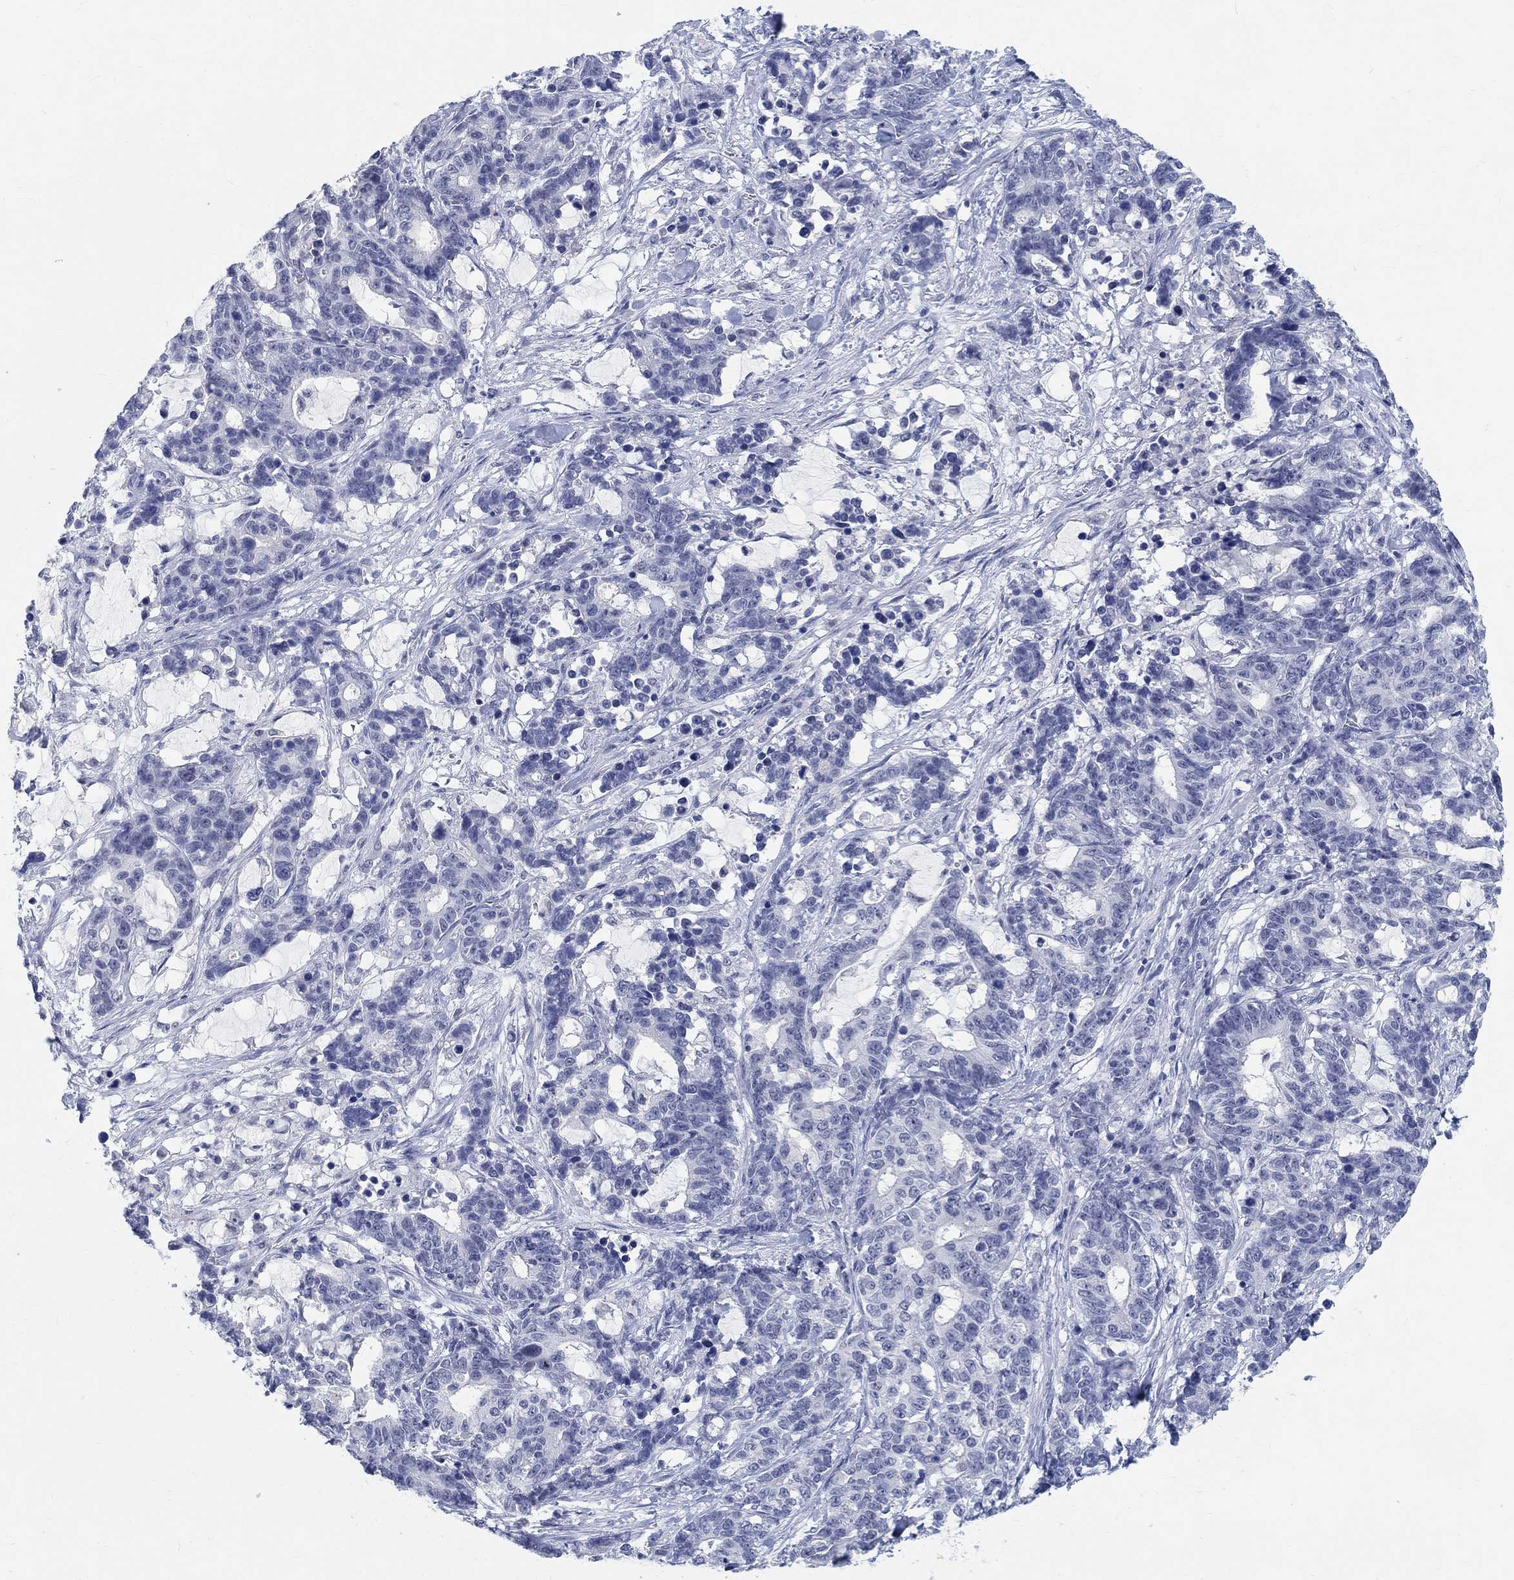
{"staining": {"intensity": "negative", "quantity": "none", "location": "none"}, "tissue": "stomach cancer", "cell_type": "Tumor cells", "image_type": "cancer", "snomed": [{"axis": "morphology", "description": "Normal tissue, NOS"}, {"axis": "morphology", "description": "Adenocarcinoma, NOS"}, {"axis": "topography", "description": "Stomach"}], "caption": "Adenocarcinoma (stomach) was stained to show a protein in brown. There is no significant positivity in tumor cells.", "gene": "ANKS1B", "patient": {"sex": "female", "age": 64}}